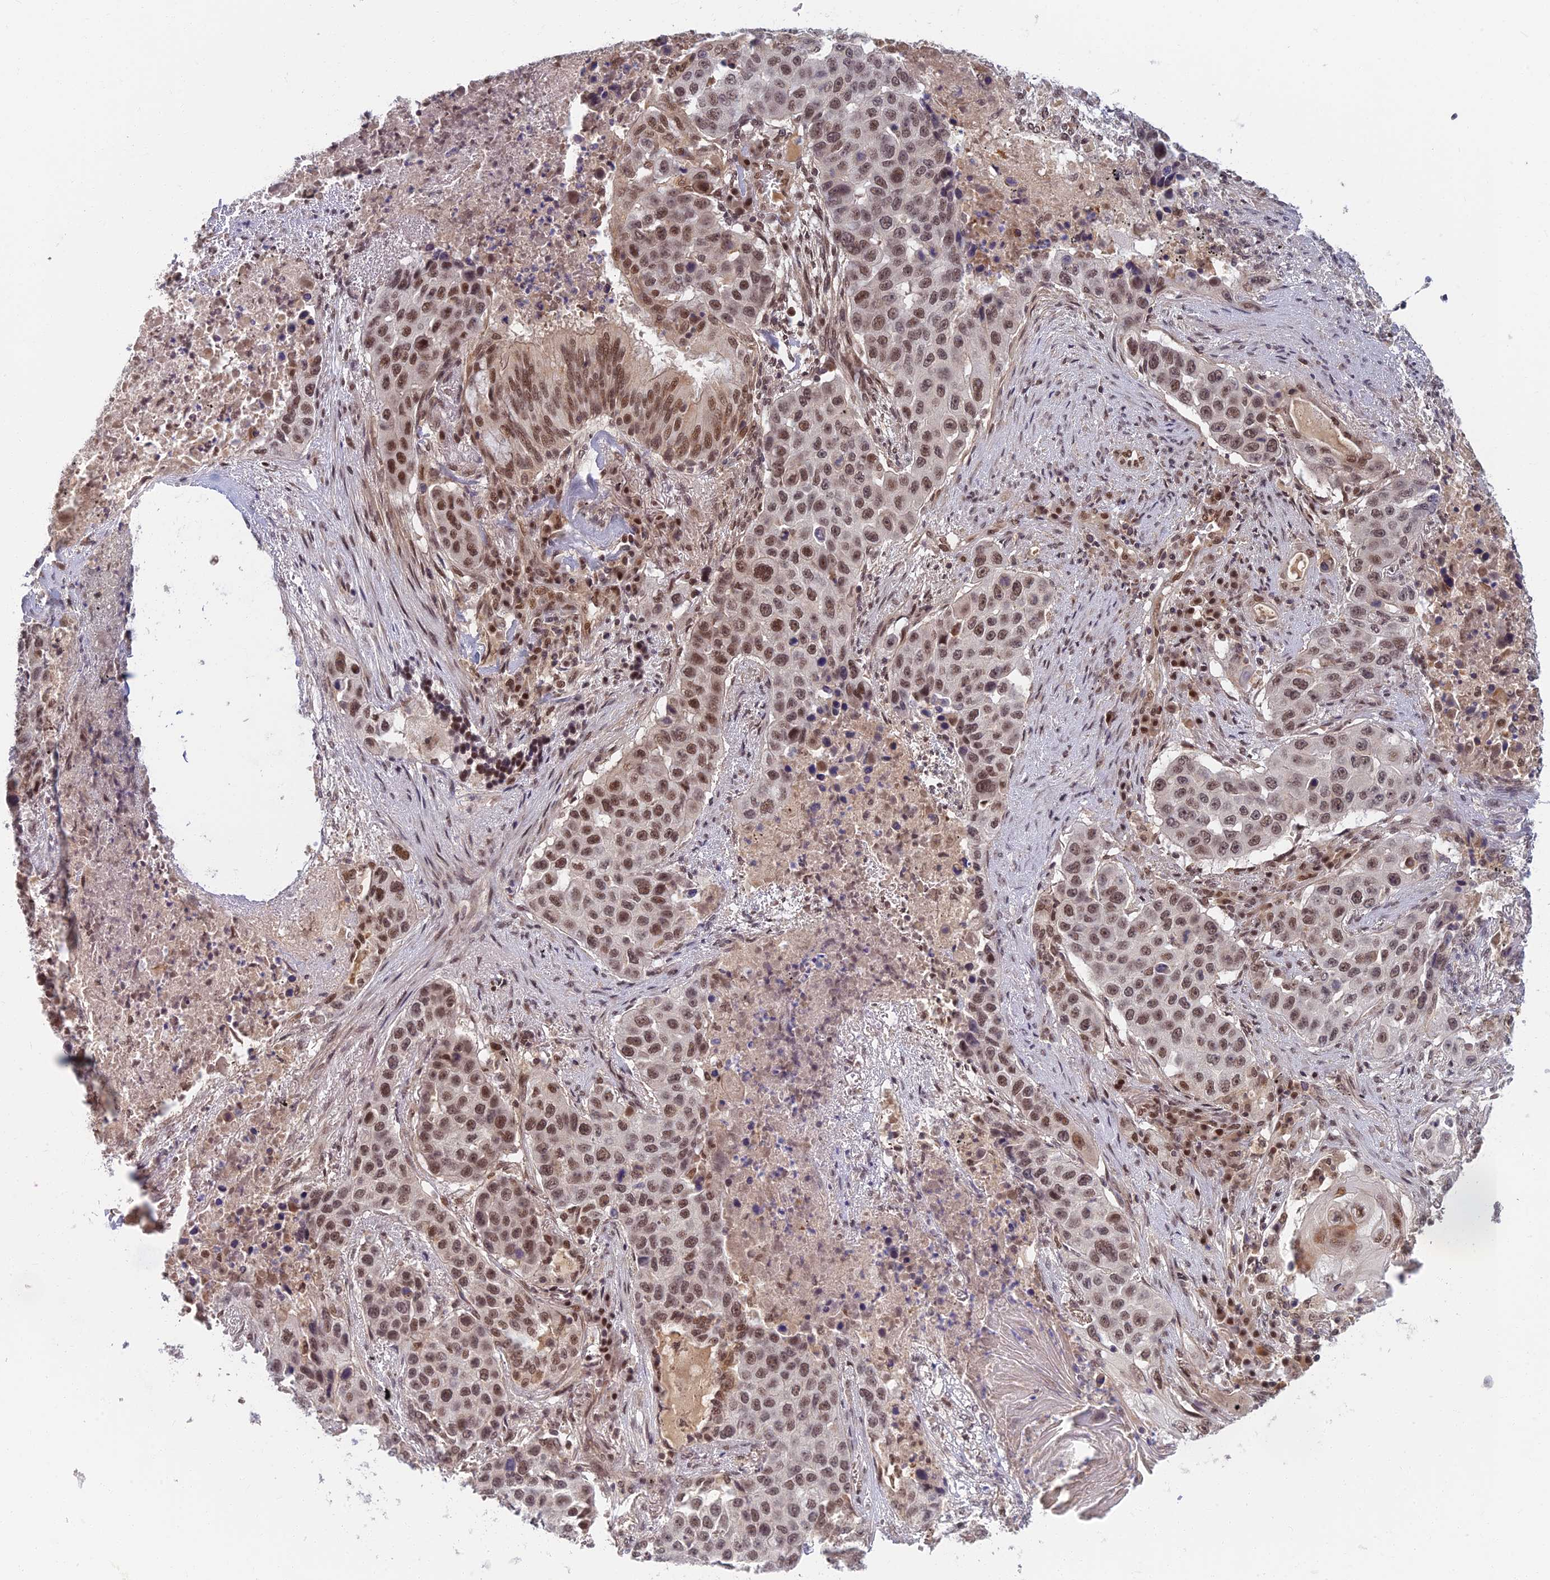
{"staining": {"intensity": "moderate", "quantity": ">75%", "location": "nuclear"}, "tissue": "lung cancer", "cell_type": "Tumor cells", "image_type": "cancer", "snomed": [{"axis": "morphology", "description": "Squamous cell carcinoma, NOS"}, {"axis": "topography", "description": "Lung"}], "caption": "Immunohistochemistry (IHC) image of neoplastic tissue: lung squamous cell carcinoma stained using immunohistochemistry reveals medium levels of moderate protein expression localized specifically in the nuclear of tumor cells, appearing as a nuclear brown color.", "gene": "TCEA2", "patient": {"sex": "female", "age": 63}}